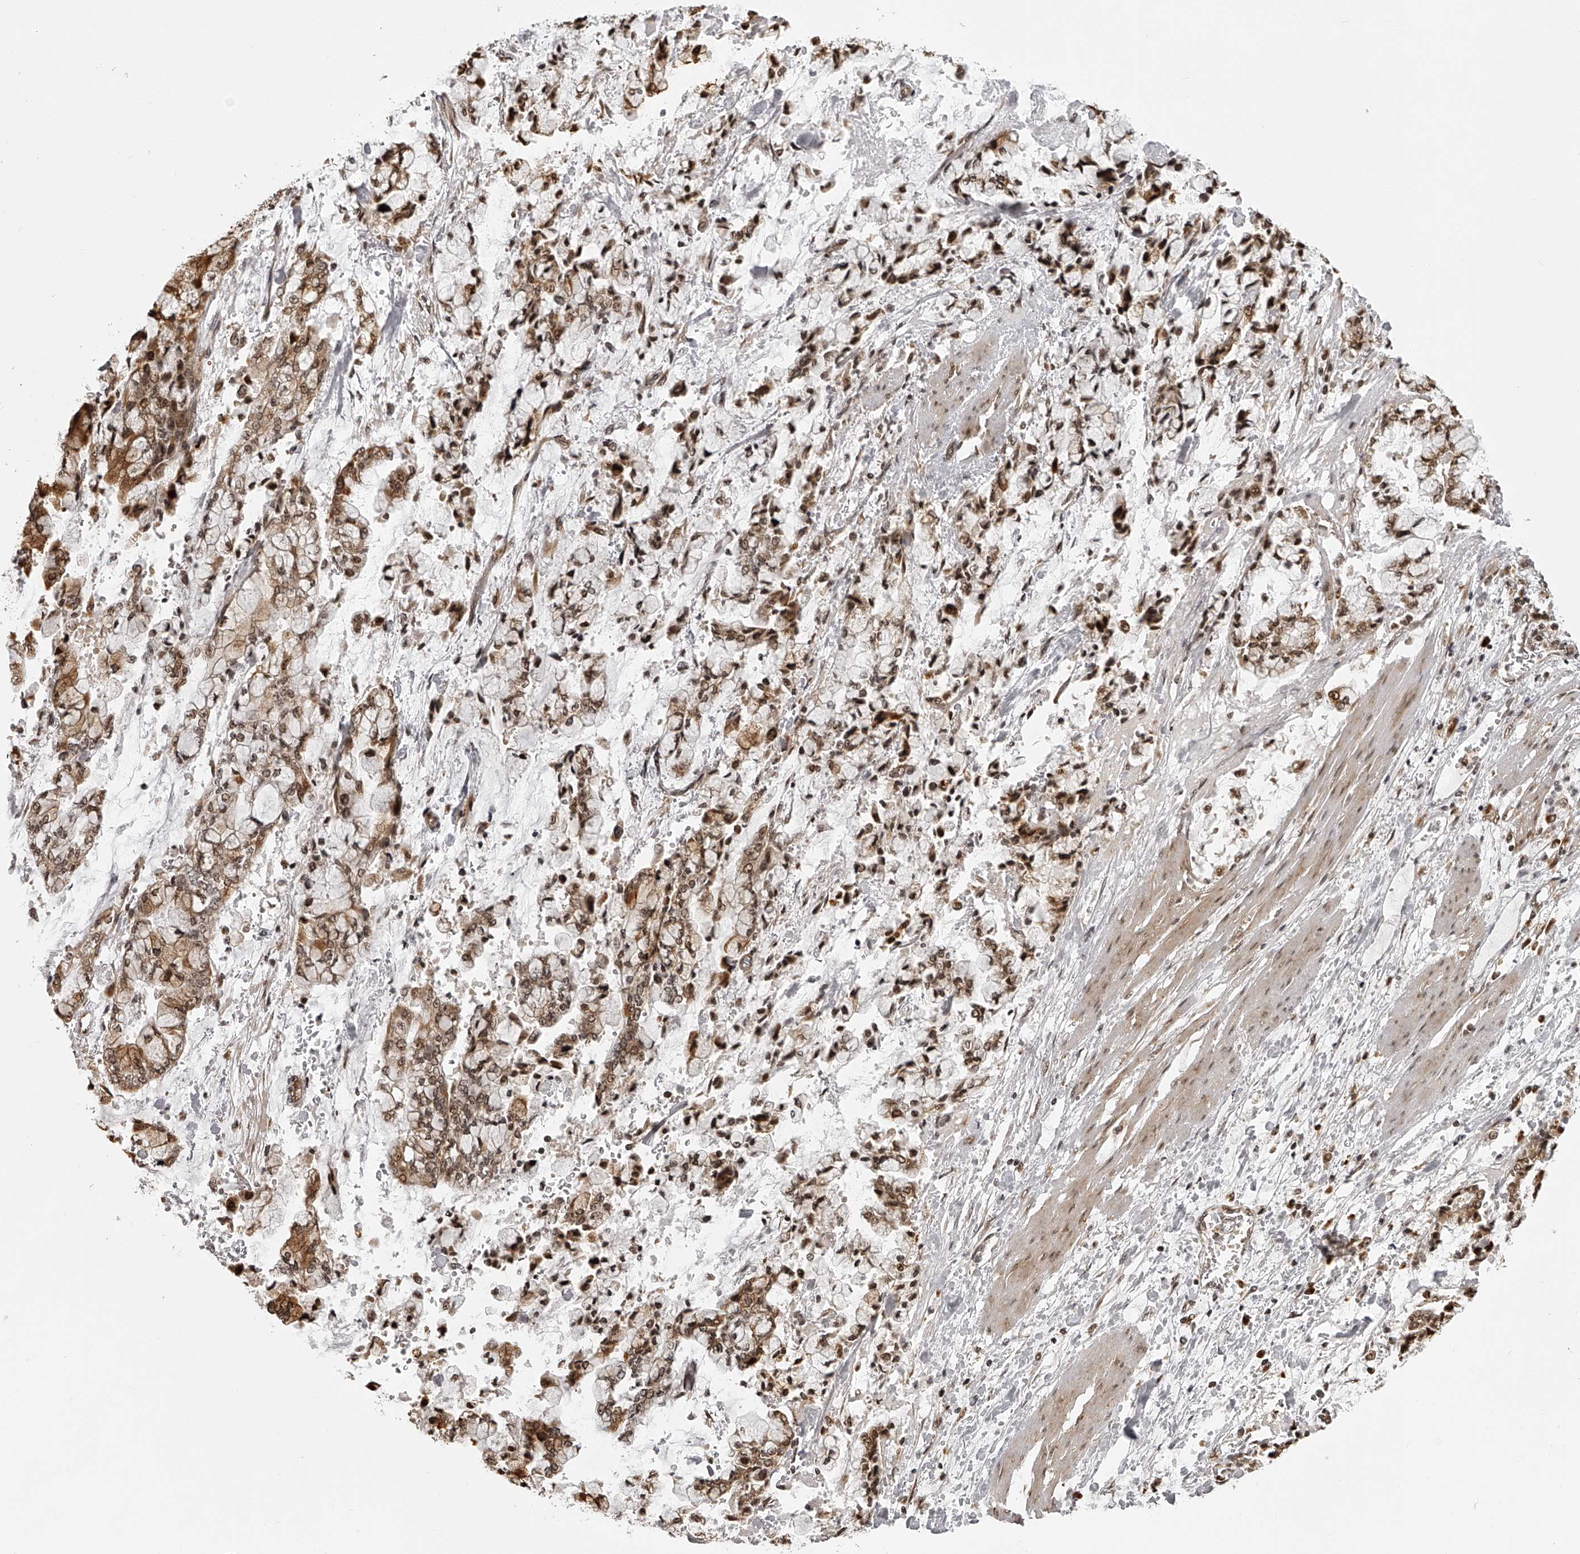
{"staining": {"intensity": "moderate", "quantity": ">75%", "location": "cytoplasmic/membranous,nuclear"}, "tissue": "stomach cancer", "cell_type": "Tumor cells", "image_type": "cancer", "snomed": [{"axis": "morphology", "description": "Normal tissue, NOS"}, {"axis": "morphology", "description": "Adenocarcinoma, NOS"}, {"axis": "topography", "description": "Stomach, upper"}, {"axis": "topography", "description": "Stomach"}], "caption": "Immunohistochemistry histopathology image of stomach adenocarcinoma stained for a protein (brown), which demonstrates medium levels of moderate cytoplasmic/membranous and nuclear staining in about >75% of tumor cells.", "gene": "ODF2L", "patient": {"sex": "male", "age": 76}}